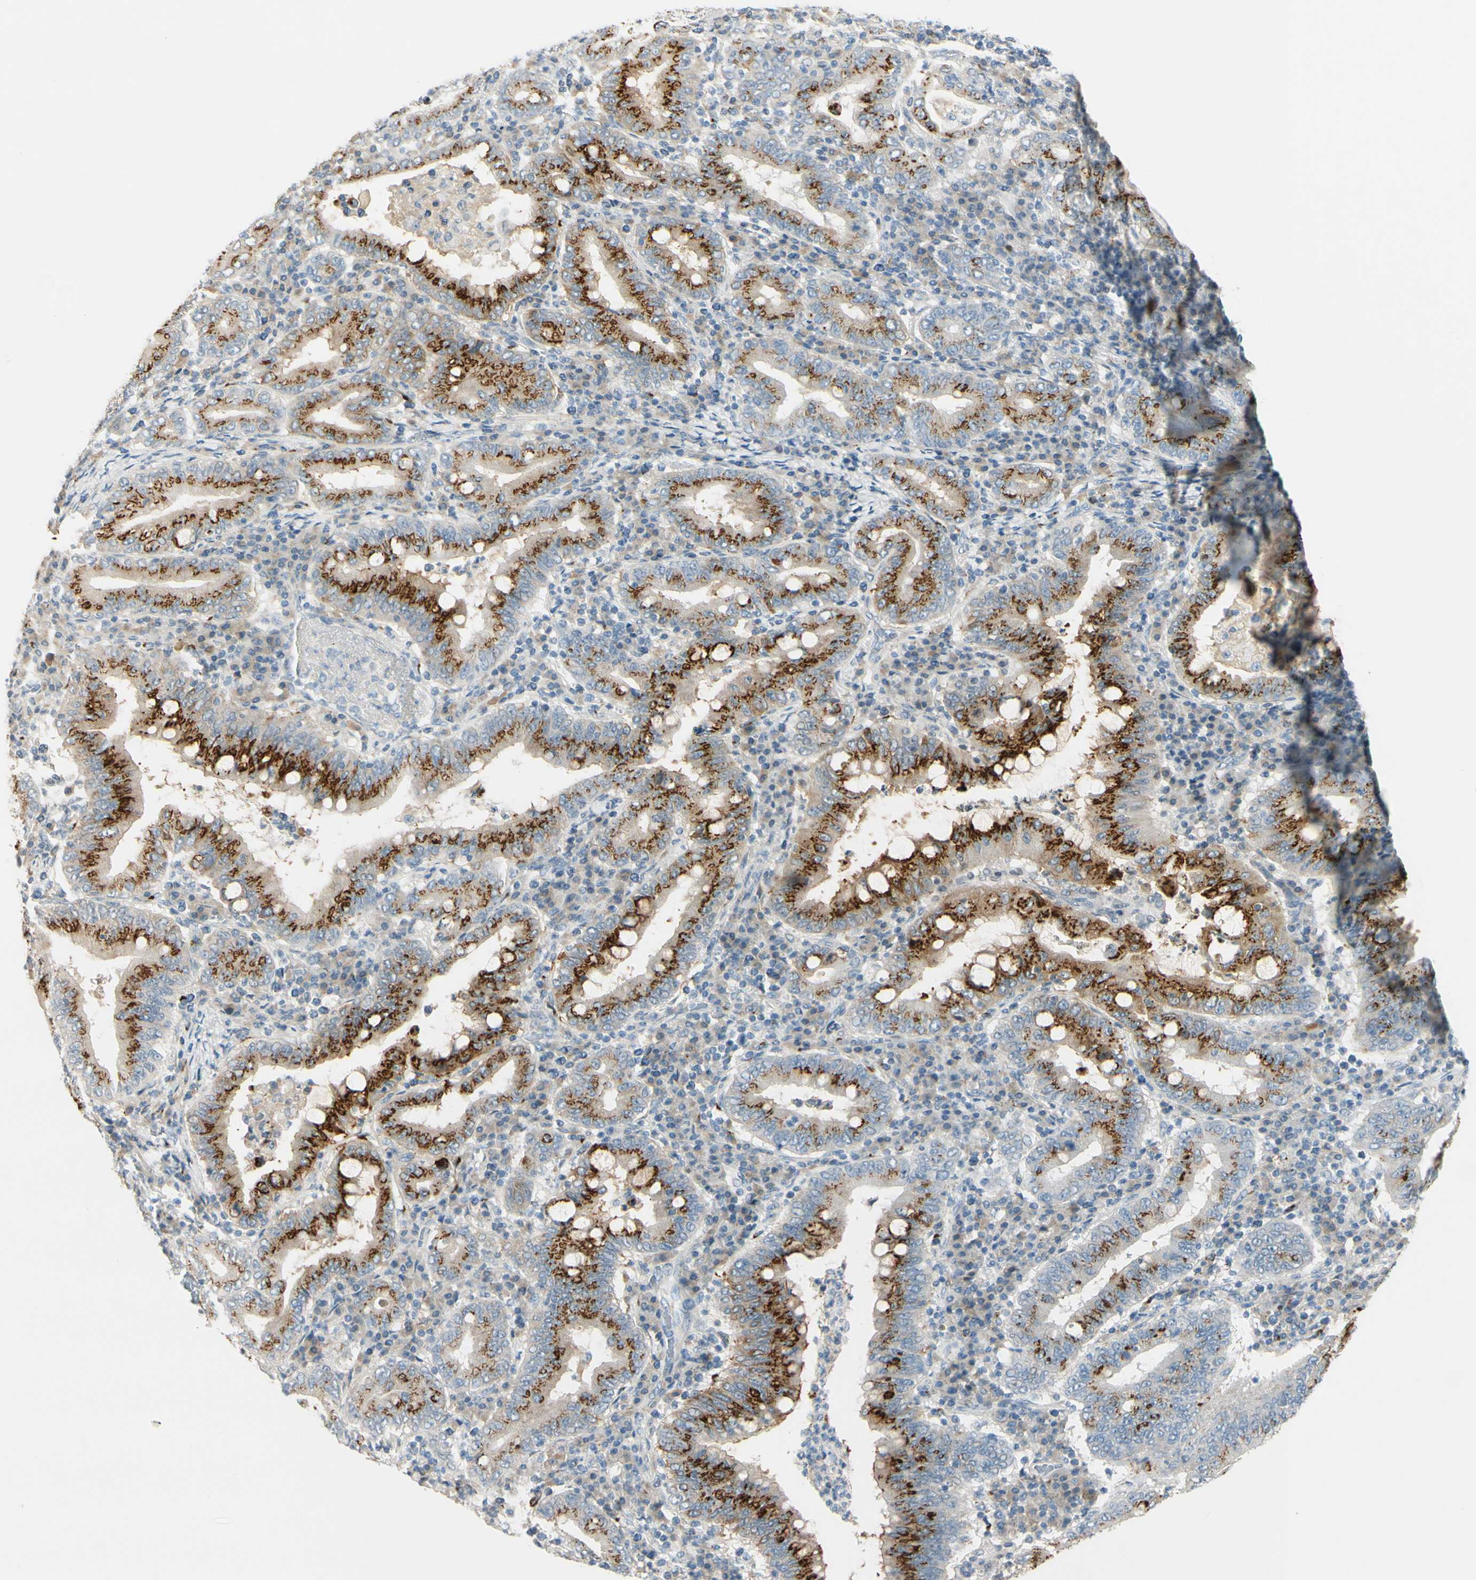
{"staining": {"intensity": "strong", "quantity": "25%-75%", "location": "cytoplasmic/membranous"}, "tissue": "stomach cancer", "cell_type": "Tumor cells", "image_type": "cancer", "snomed": [{"axis": "morphology", "description": "Normal tissue, NOS"}, {"axis": "morphology", "description": "Adenocarcinoma, NOS"}, {"axis": "topography", "description": "Esophagus"}, {"axis": "topography", "description": "Stomach, upper"}, {"axis": "topography", "description": "Peripheral nerve tissue"}], "caption": "The micrograph reveals staining of stomach cancer, revealing strong cytoplasmic/membranous protein staining (brown color) within tumor cells.", "gene": "GALNT5", "patient": {"sex": "male", "age": 62}}